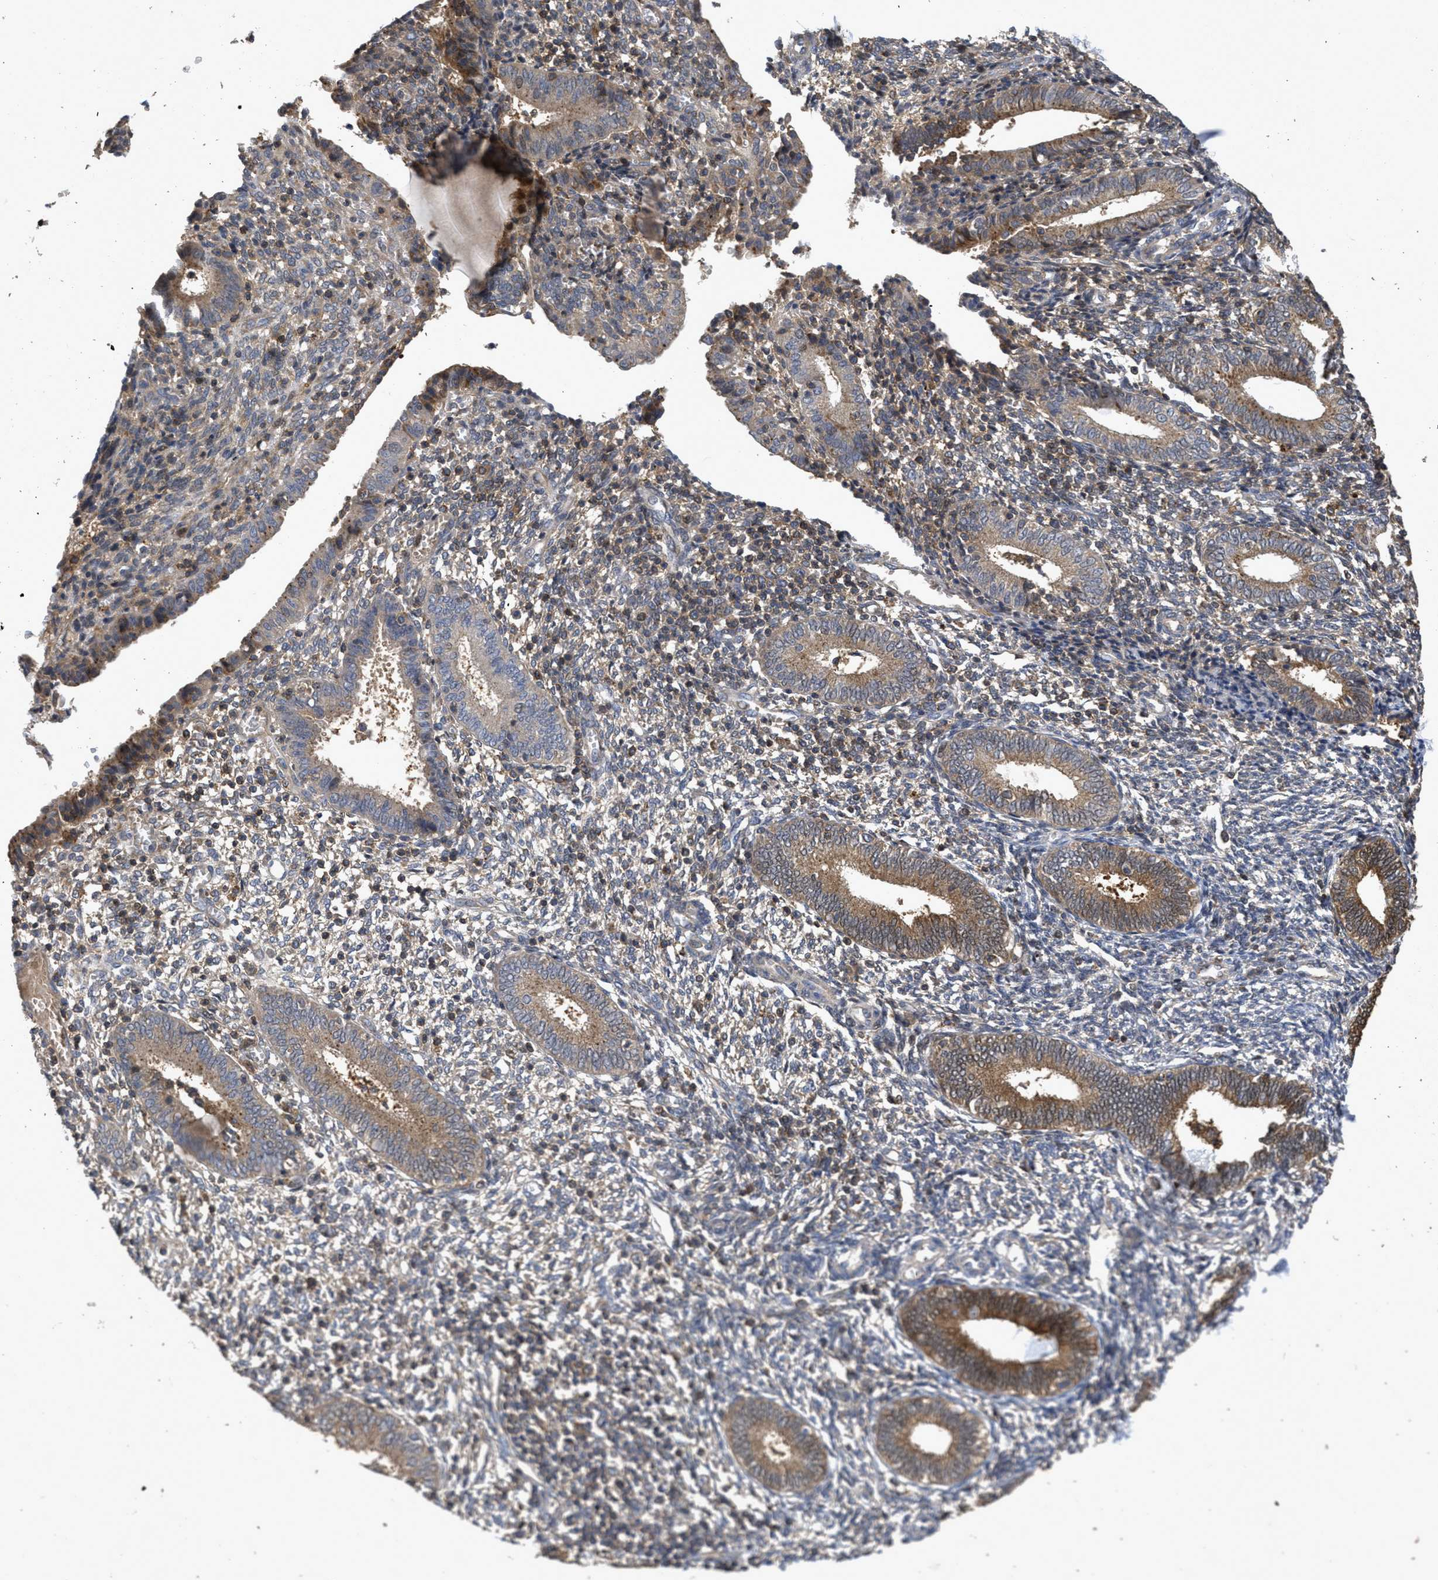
{"staining": {"intensity": "weak", "quantity": "25%-75%", "location": "cytoplasmic/membranous,nuclear"}, "tissue": "endometrium", "cell_type": "Cells in endometrial stroma", "image_type": "normal", "snomed": [{"axis": "morphology", "description": "Normal tissue, NOS"}, {"axis": "topography", "description": "Endometrium"}], "caption": "Protein staining of unremarkable endometrium demonstrates weak cytoplasmic/membranous,nuclear positivity in about 25%-75% of cells in endometrial stroma. (DAB = brown stain, brightfield microscopy at high magnification).", "gene": "CBR3", "patient": {"sex": "female", "age": 41}}